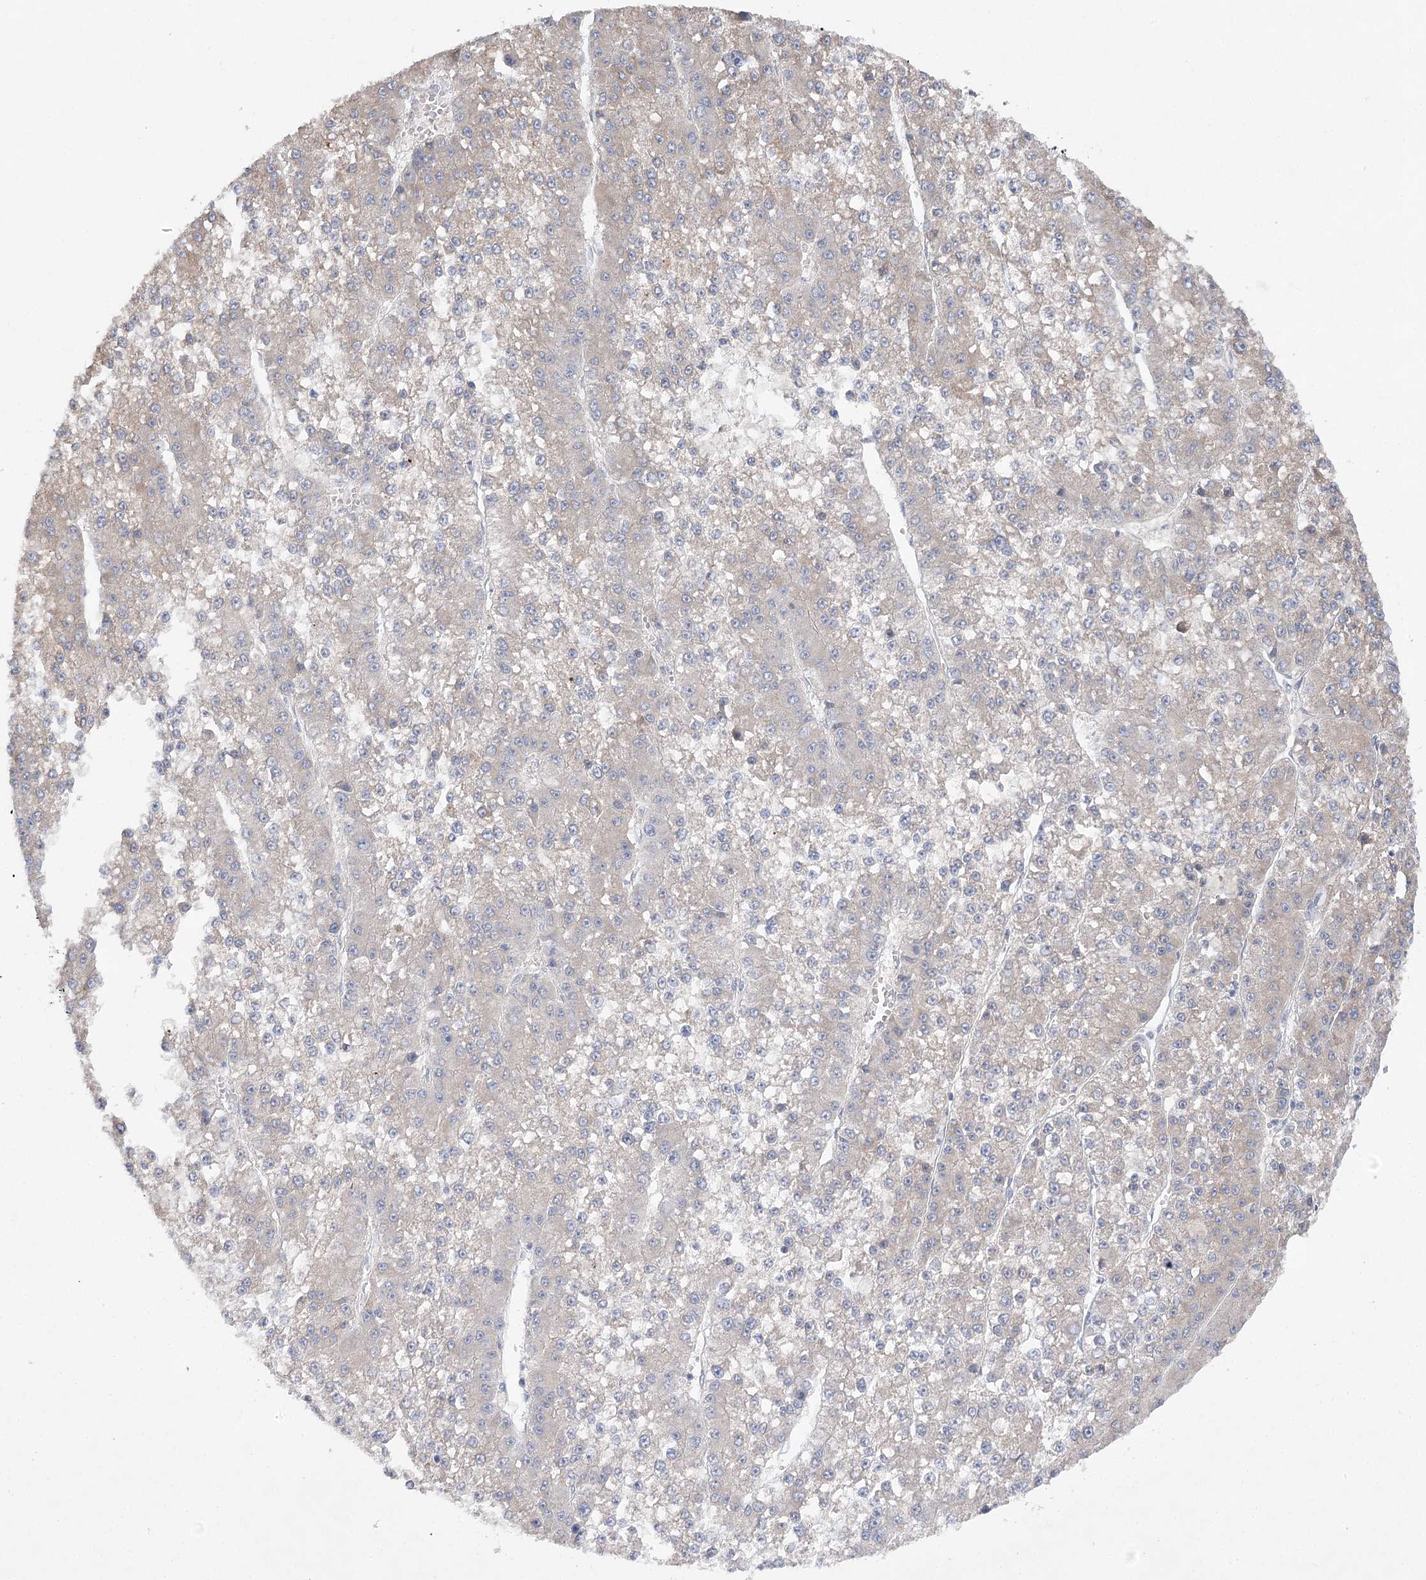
{"staining": {"intensity": "negative", "quantity": "none", "location": "none"}, "tissue": "liver cancer", "cell_type": "Tumor cells", "image_type": "cancer", "snomed": [{"axis": "morphology", "description": "Carcinoma, Hepatocellular, NOS"}, {"axis": "topography", "description": "Liver"}], "caption": "This is a micrograph of IHC staining of liver cancer, which shows no staining in tumor cells.", "gene": "LRRC14B", "patient": {"sex": "female", "age": 73}}